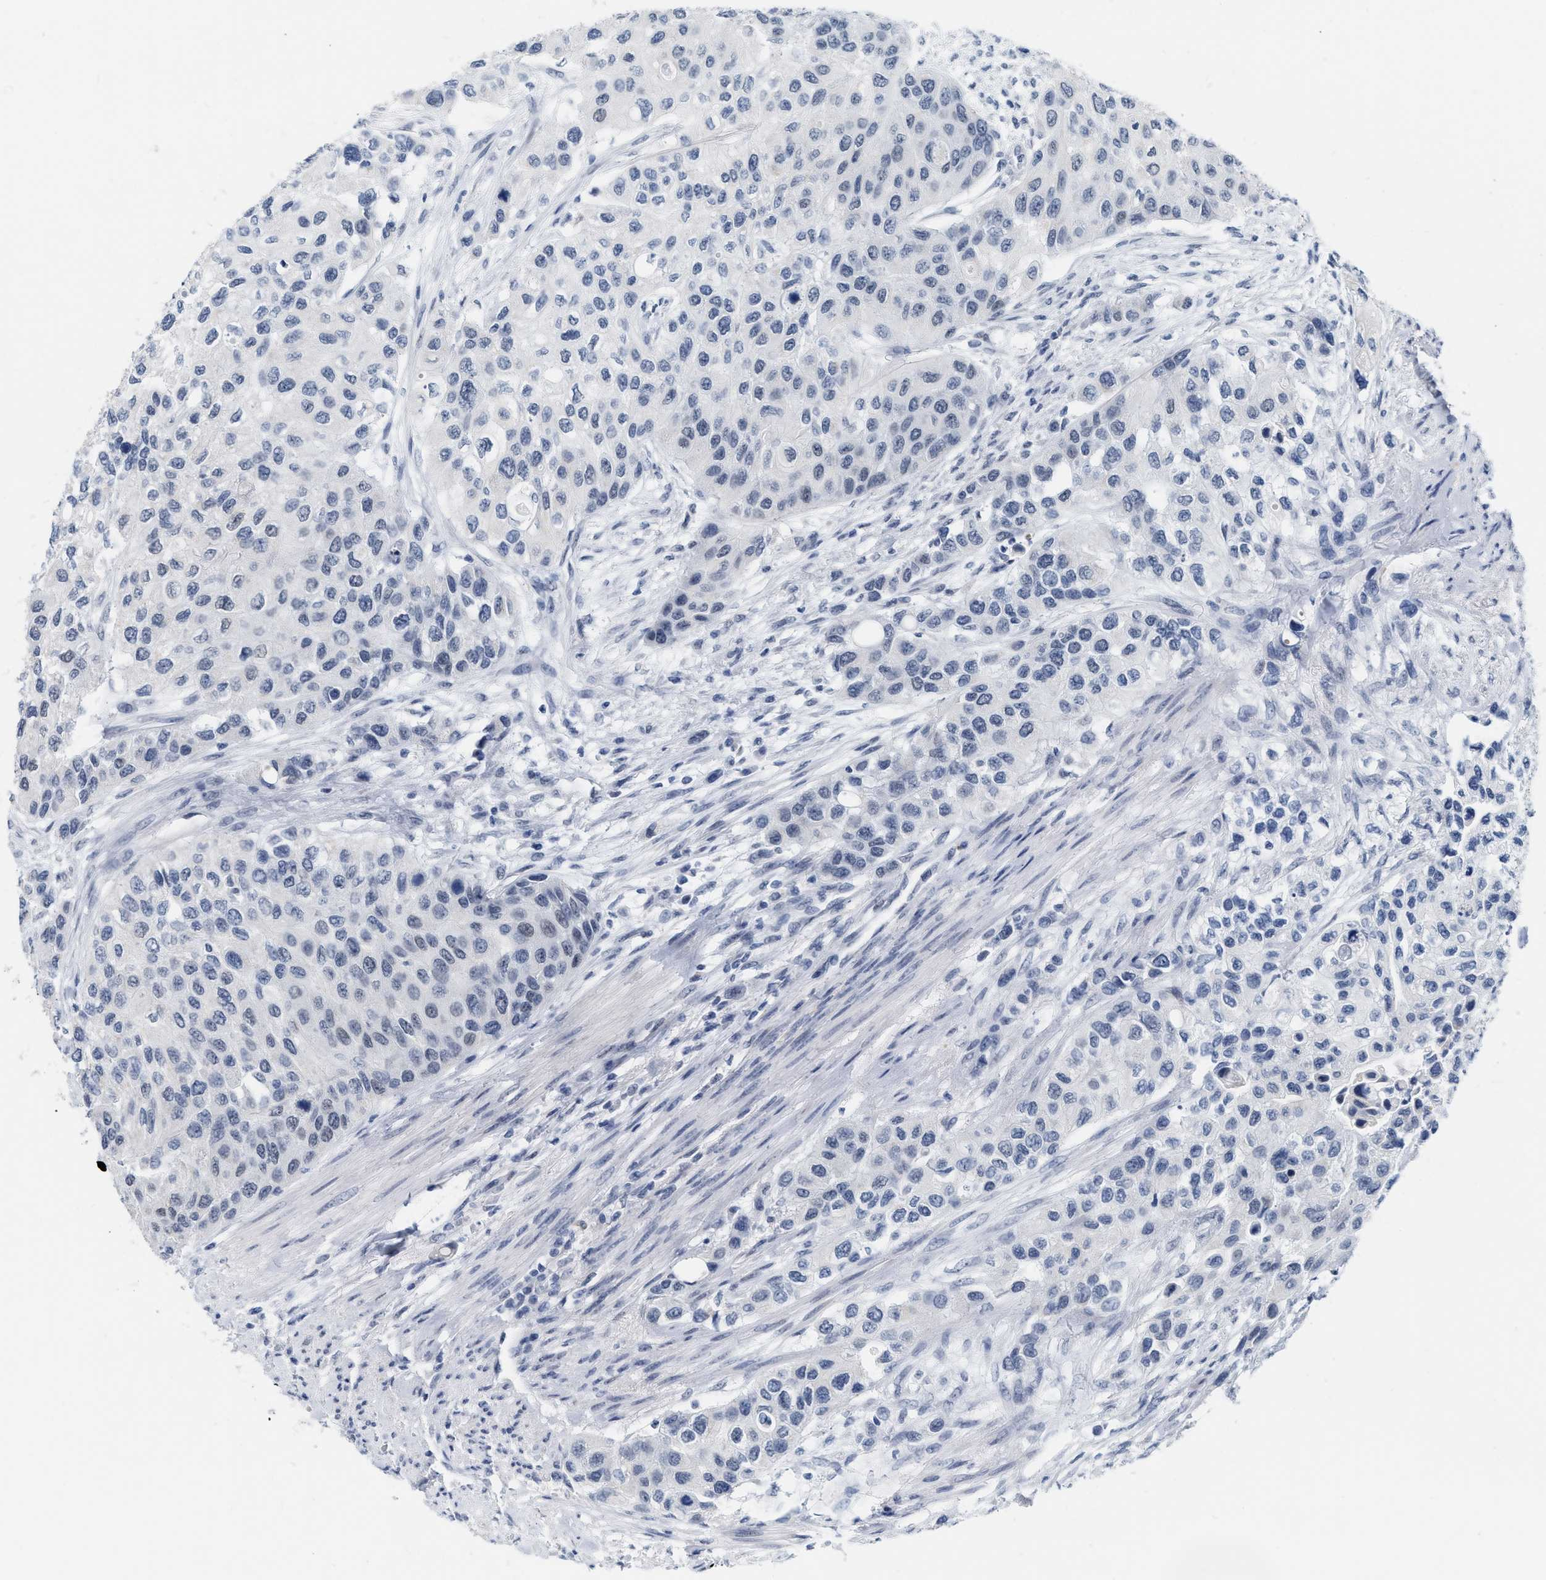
{"staining": {"intensity": "negative", "quantity": "none", "location": "none"}, "tissue": "urothelial cancer", "cell_type": "Tumor cells", "image_type": "cancer", "snomed": [{"axis": "morphology", "description": "Urothelial carcinoma, High grade"}, {"axis": "topography", "description": "Urinary bladder"}], "caption": "Immunohistochemistry (IHC) of human urothelial carcinoma (high-grade) displays no positivity in tumor cells. (Immunohistochemistry (IHC), brightfield microscopy, high magnification).", "gene": "XIRP1", "patient": {"sex": "female", "age": 56}}